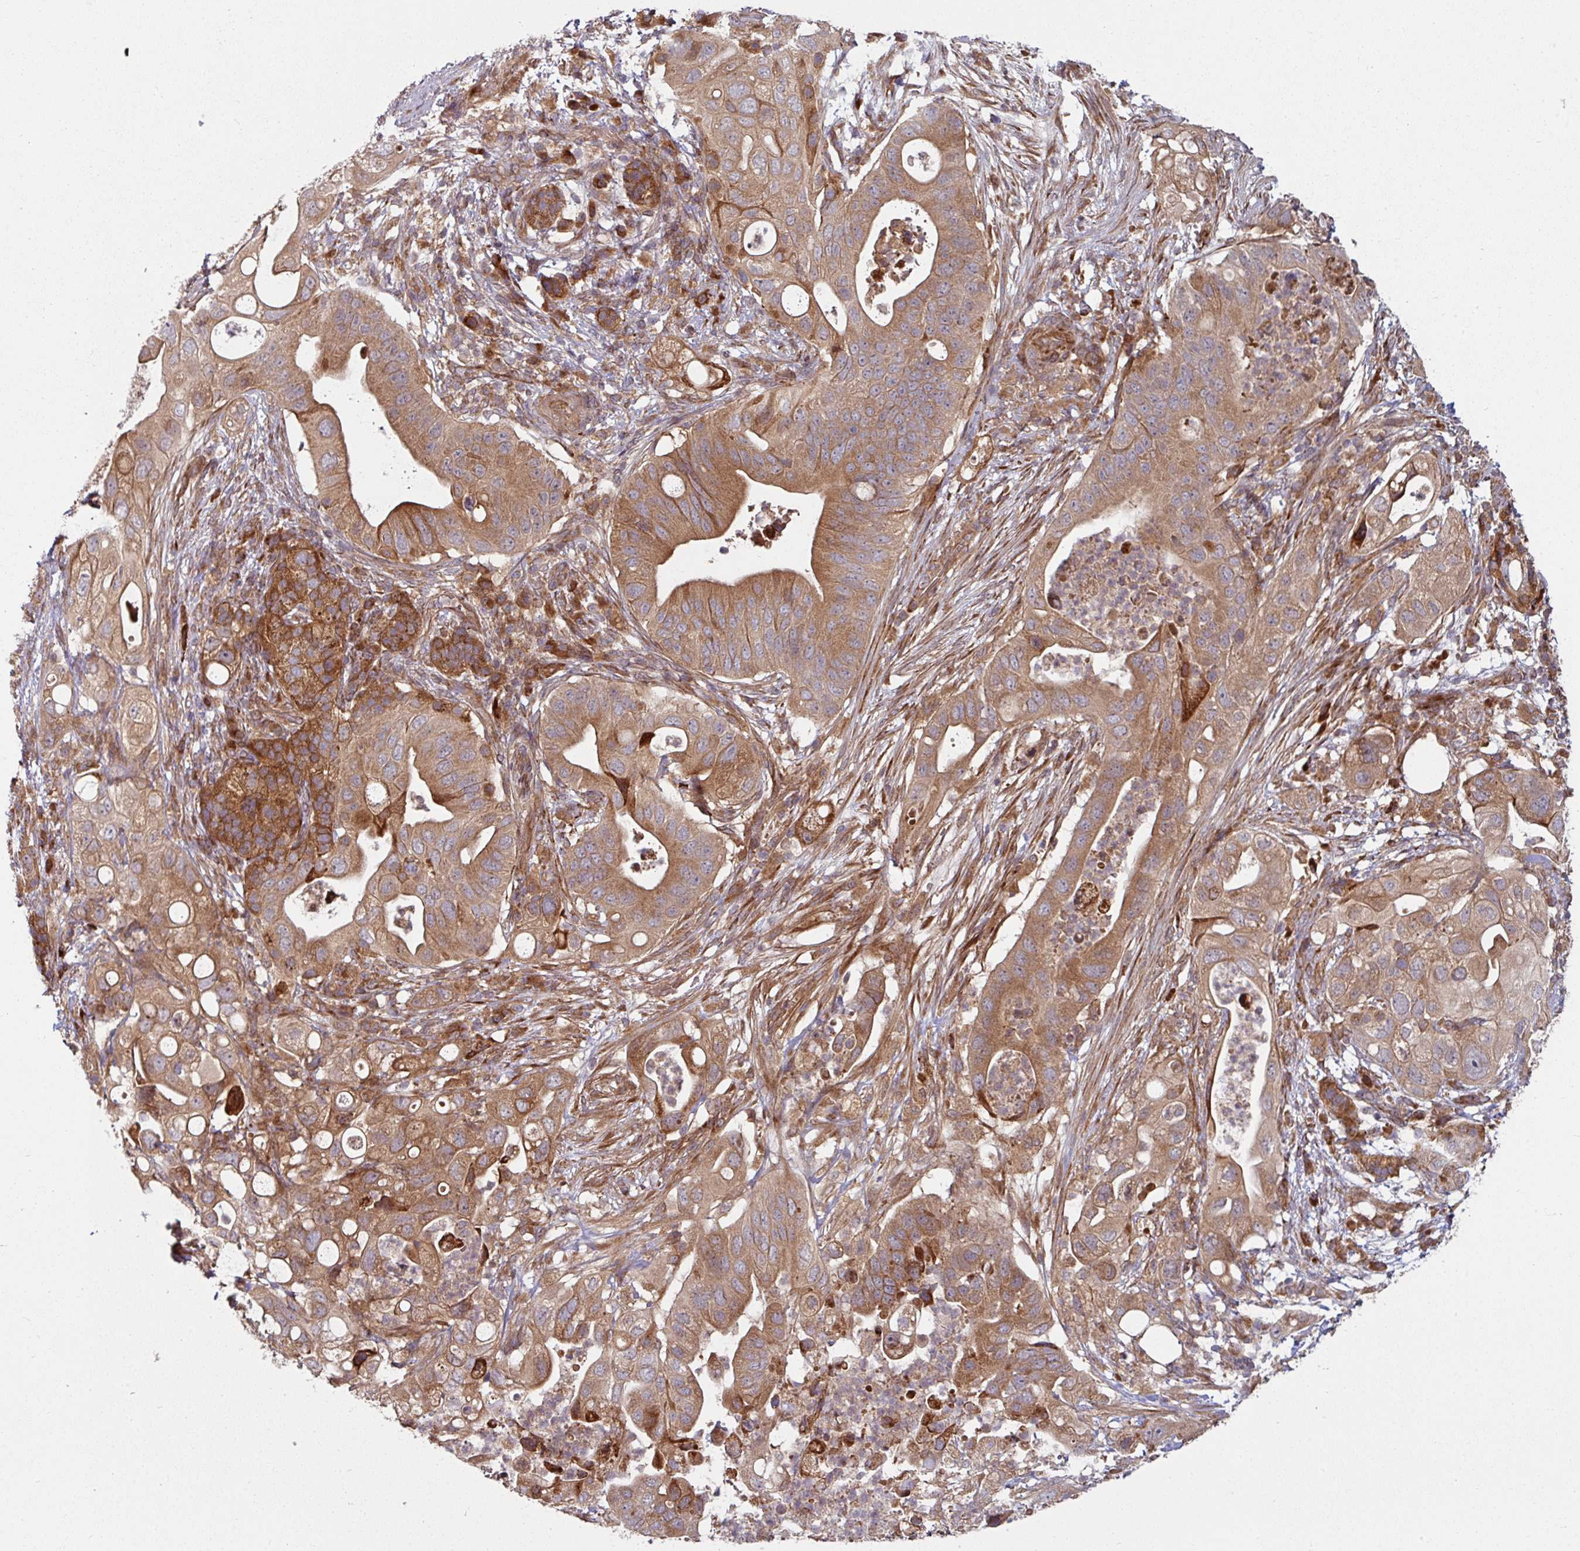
{"staining": {"intensity": "moderate", "quantity": ">75%", "location": "cytoplasmic/membranous"}, "tissue": "pancreatic cancer", "cell_type": "Tumor cells", "image_type": "cancer", "snomed": [{"axis": "morphology", "description": "Adenocarcinoma, NOS"}, {"axis": "topography", "description": "Pancreas"}], "caption": "Adenocarcinoma (pancreatic) stained with a protein marker exhibits moderate staining in tumor cells.", "gene": "RAB5A", "patient": {"sex": "female", "age": 72}}